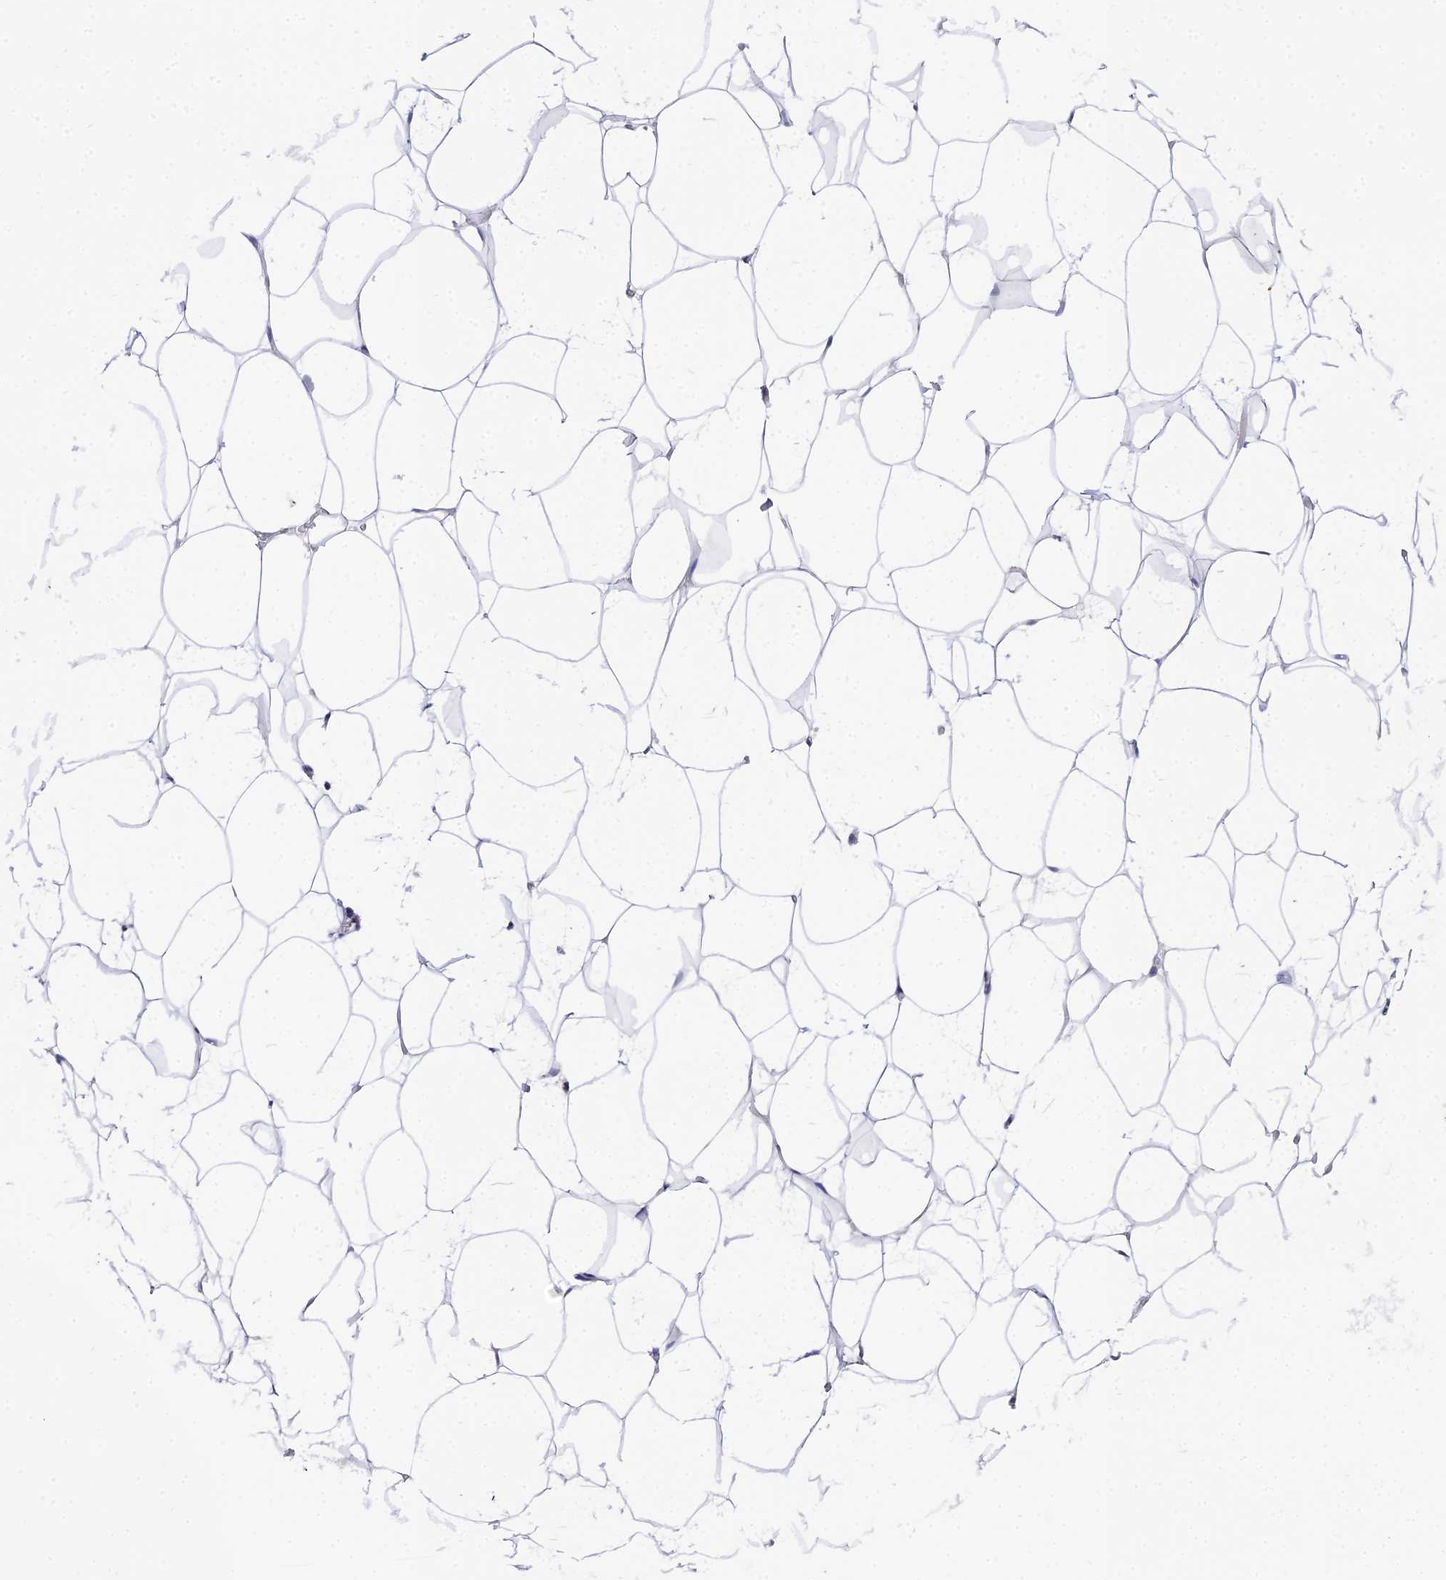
{"staining": {"intensity": "negative", "quantity": "none", "location": "none"}, "tissue": "adipose tissue", "cell_type": "Adipocytes", "image_type": "normal", "snomed": [{"axis": "morphology", "description": "Normal tissue, NOS"}, {"axis": "topography", "description": "Breast"}, {"axis": "topography", "description": "Adipose tissue"}], "caption": "This micrograph is of benign adipose tissue stained with immunohistochemistry to label a protein in brown with the nuclei are counter-stained blue. There is no staining in adipocytes. (DAB (3,3'-diaminobenzidine) IHC with hematoxylin counter stain).", "gene": "ZNF628", "patient": {"sex": "female", "age": 25}}